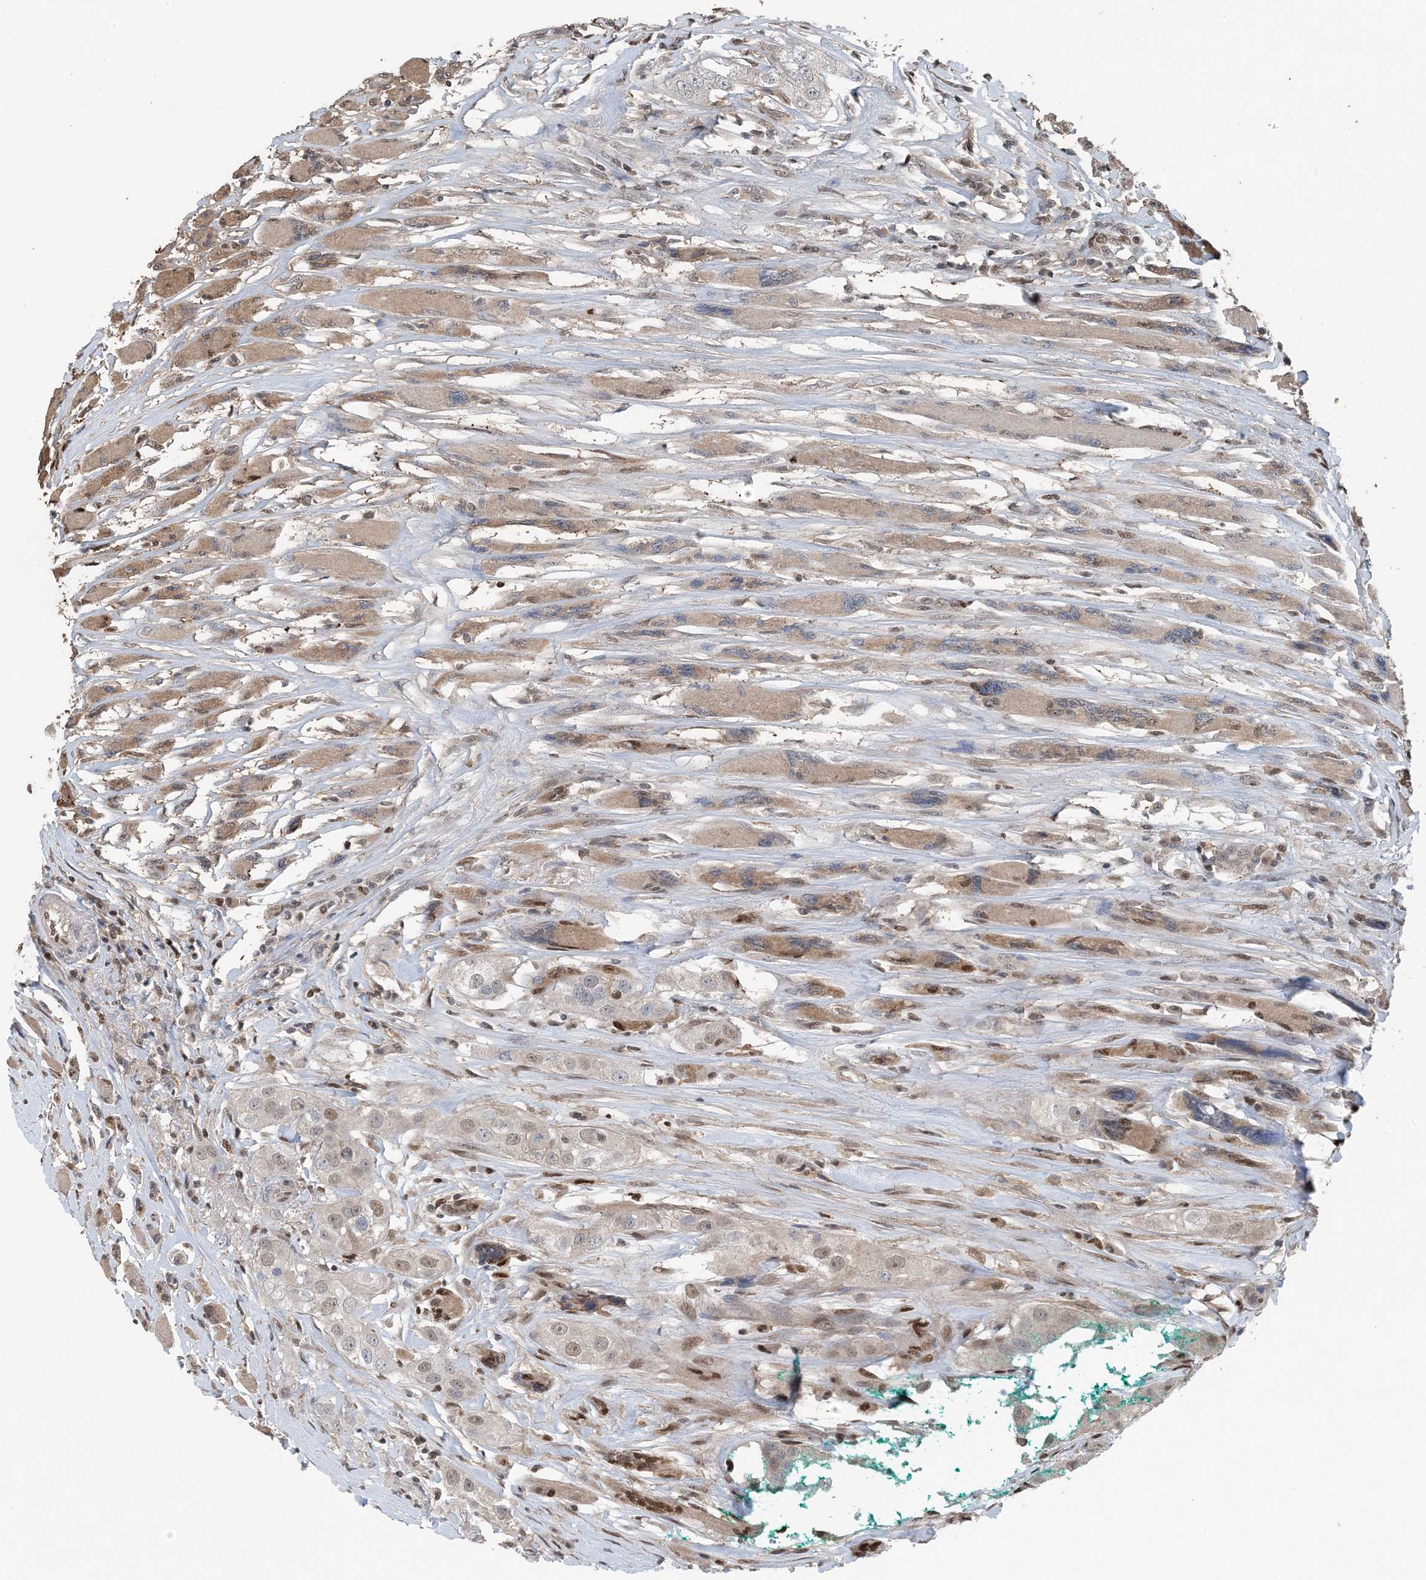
{"staining": {"intensity": "weak", "quantity": "25%-75%", "location": "nuclear"}, "tissue": "head and neck cancer", "cell_type": "Tumor cells", "image_type": "cancer", "snomed": [{"axis": "morphology", "description": "Normal tissue, NOS"}, {"axis": "morphology", "description": "Squamous cell carcinoma, NOS"}, {"axis": "topography", "description": "Skeletal muscle"}, {"axis": "topography", "description": "Head-Neck"}], "caption": "DAB (3,3'-diaminobenzidine) immunohistochemical staining of head and neck squamous cell carcinoma shows weak nuclear protein positivity in about 25%-75% of tumor cells. The staining was performed using DAB to visualize the protein expression in brown, while the nuclei were stained in blue with hematoxylin (Magnification: 20x).", "gene": "HIKESHI", "patient": {"sex": "male", "age": 51}}